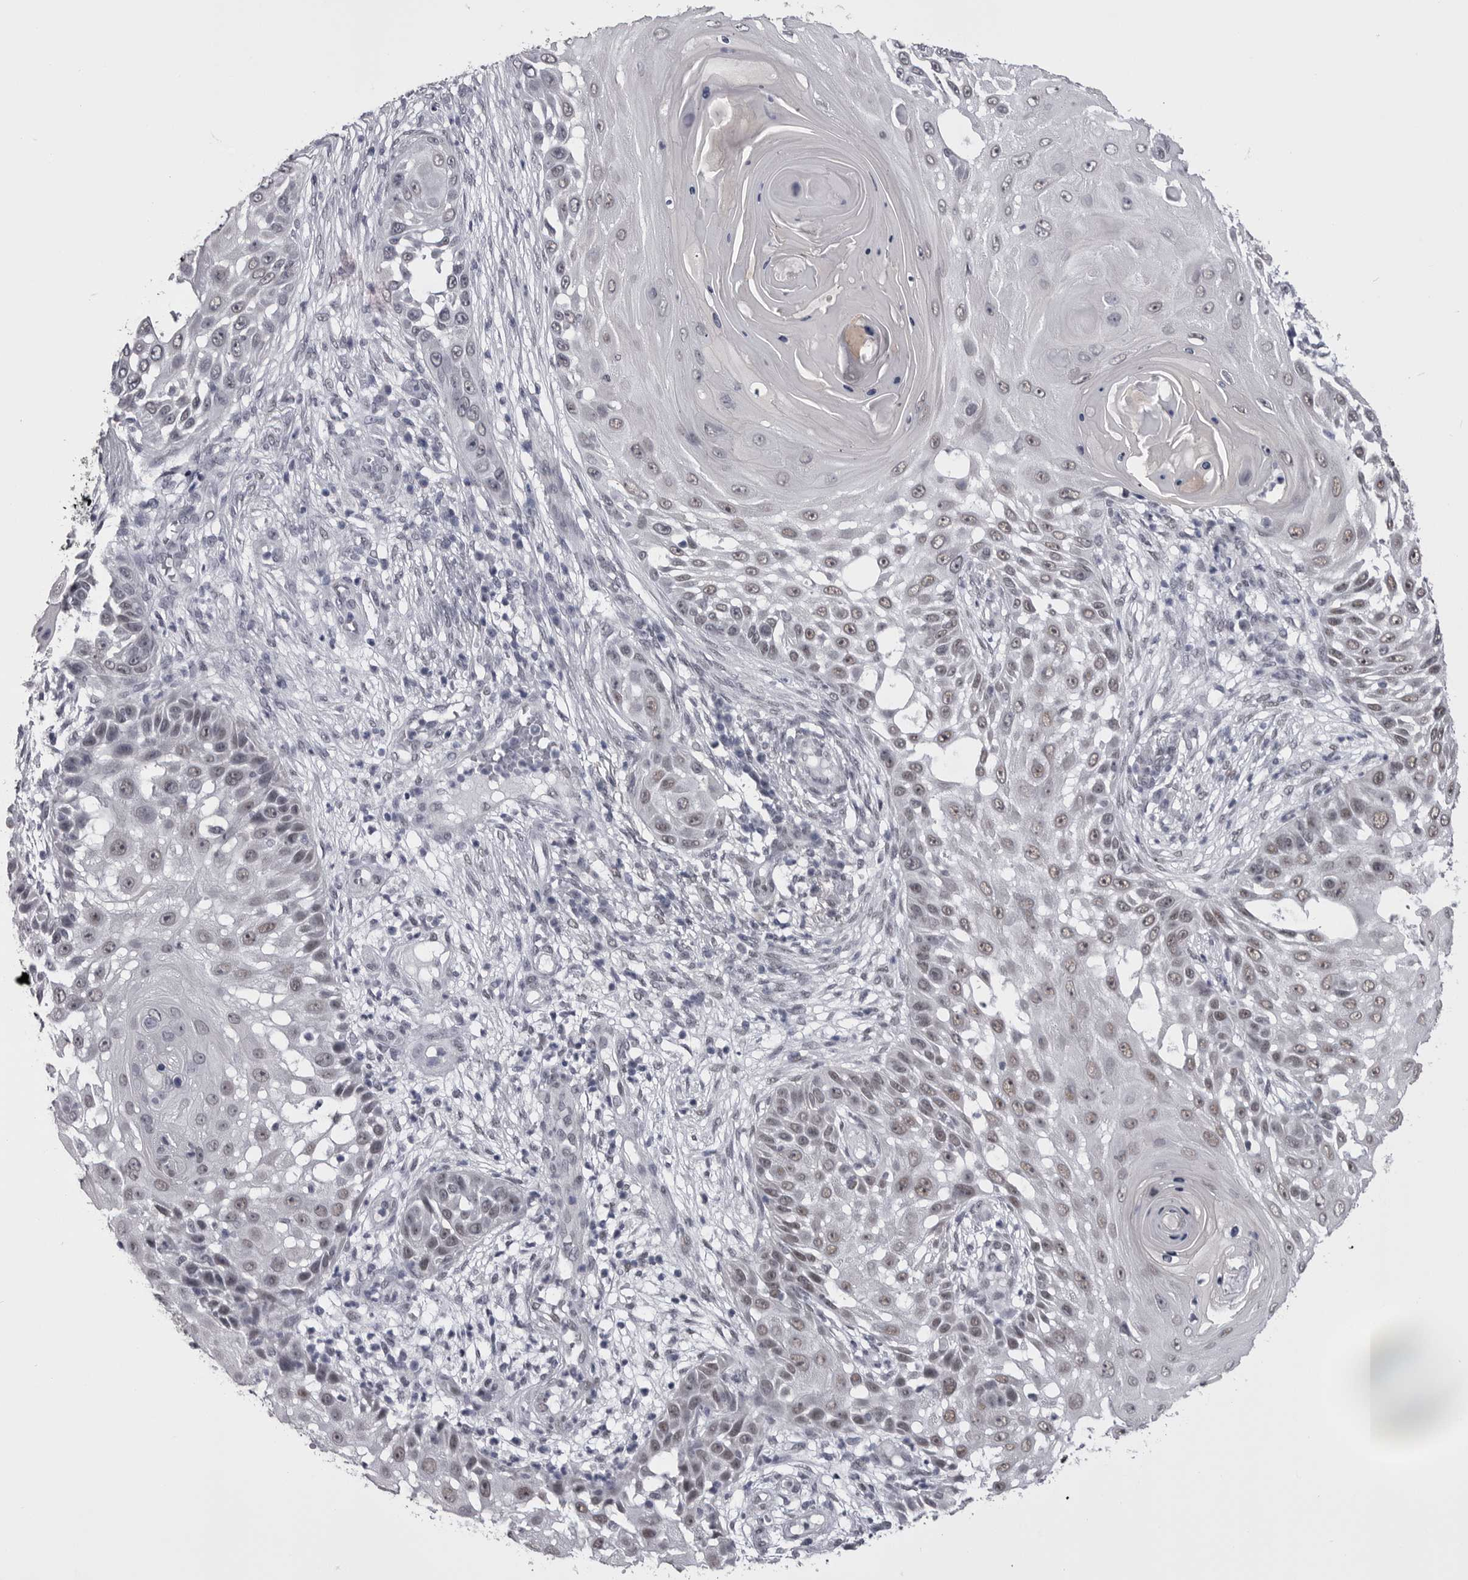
{"staining": {"intensity": "weak", "quantity": "25%-75%", "location": "nuclear"}, "tissue": "skin cancer", "cell_type": "Tumor cells", "image_type": "cancer", "snomed": [{"axis": "morphology", "description": "Squamous cell carcinoma, NOS"}, {"axis": "topography", "description": "Skin"}], "caption": "This is an image of immunohistochemistry staining of skin cancer (squamous cell carcinoma), which shows weak expression in the nuclear of tumor cells.", "gene": "MEPCE", "patient": {"sex": "female", "age": 44}}